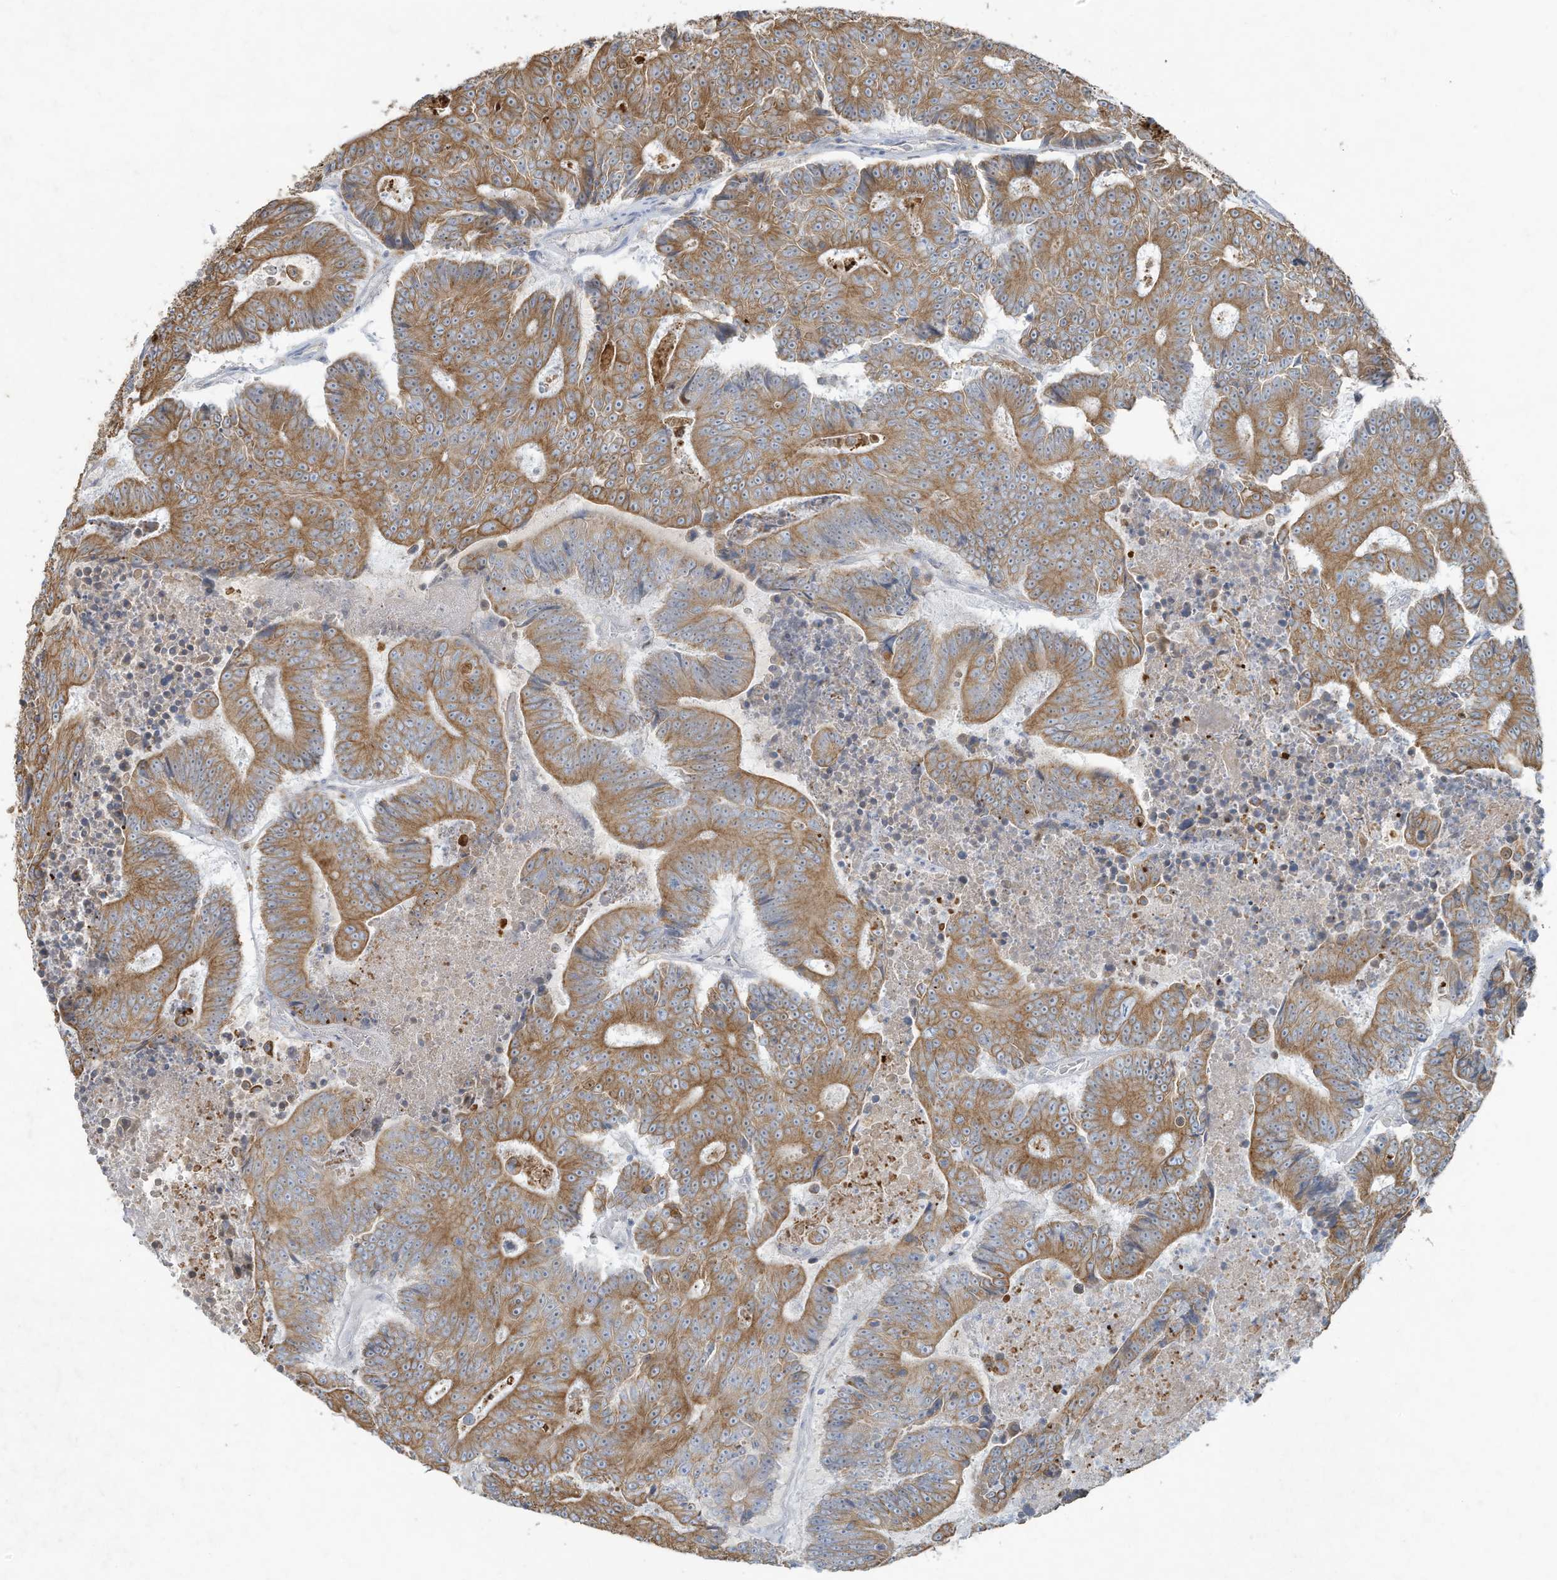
{"staining": {"intensity": "moderate", "quantity": ">75%", "location": "cytoplasmic/membranous"}, "tissue": "colorectal cancer", "cell_type": "Tumor cells", "image_type": "cancer", "snomed": [{"axis": "morphology", "description": "Adenocarcinoma, NOS"}, {"axis": "topography", "description": "Colon"}], "caption": "This is a histology image of immunohistochemistry (IHC) staining of colorectal adenocarcinoma, which shows moderate expression in the cytoplasmic/membranous of tumor cells.", "gene": "TUBE1", "patient": {"sex": "male", "age": 83}}